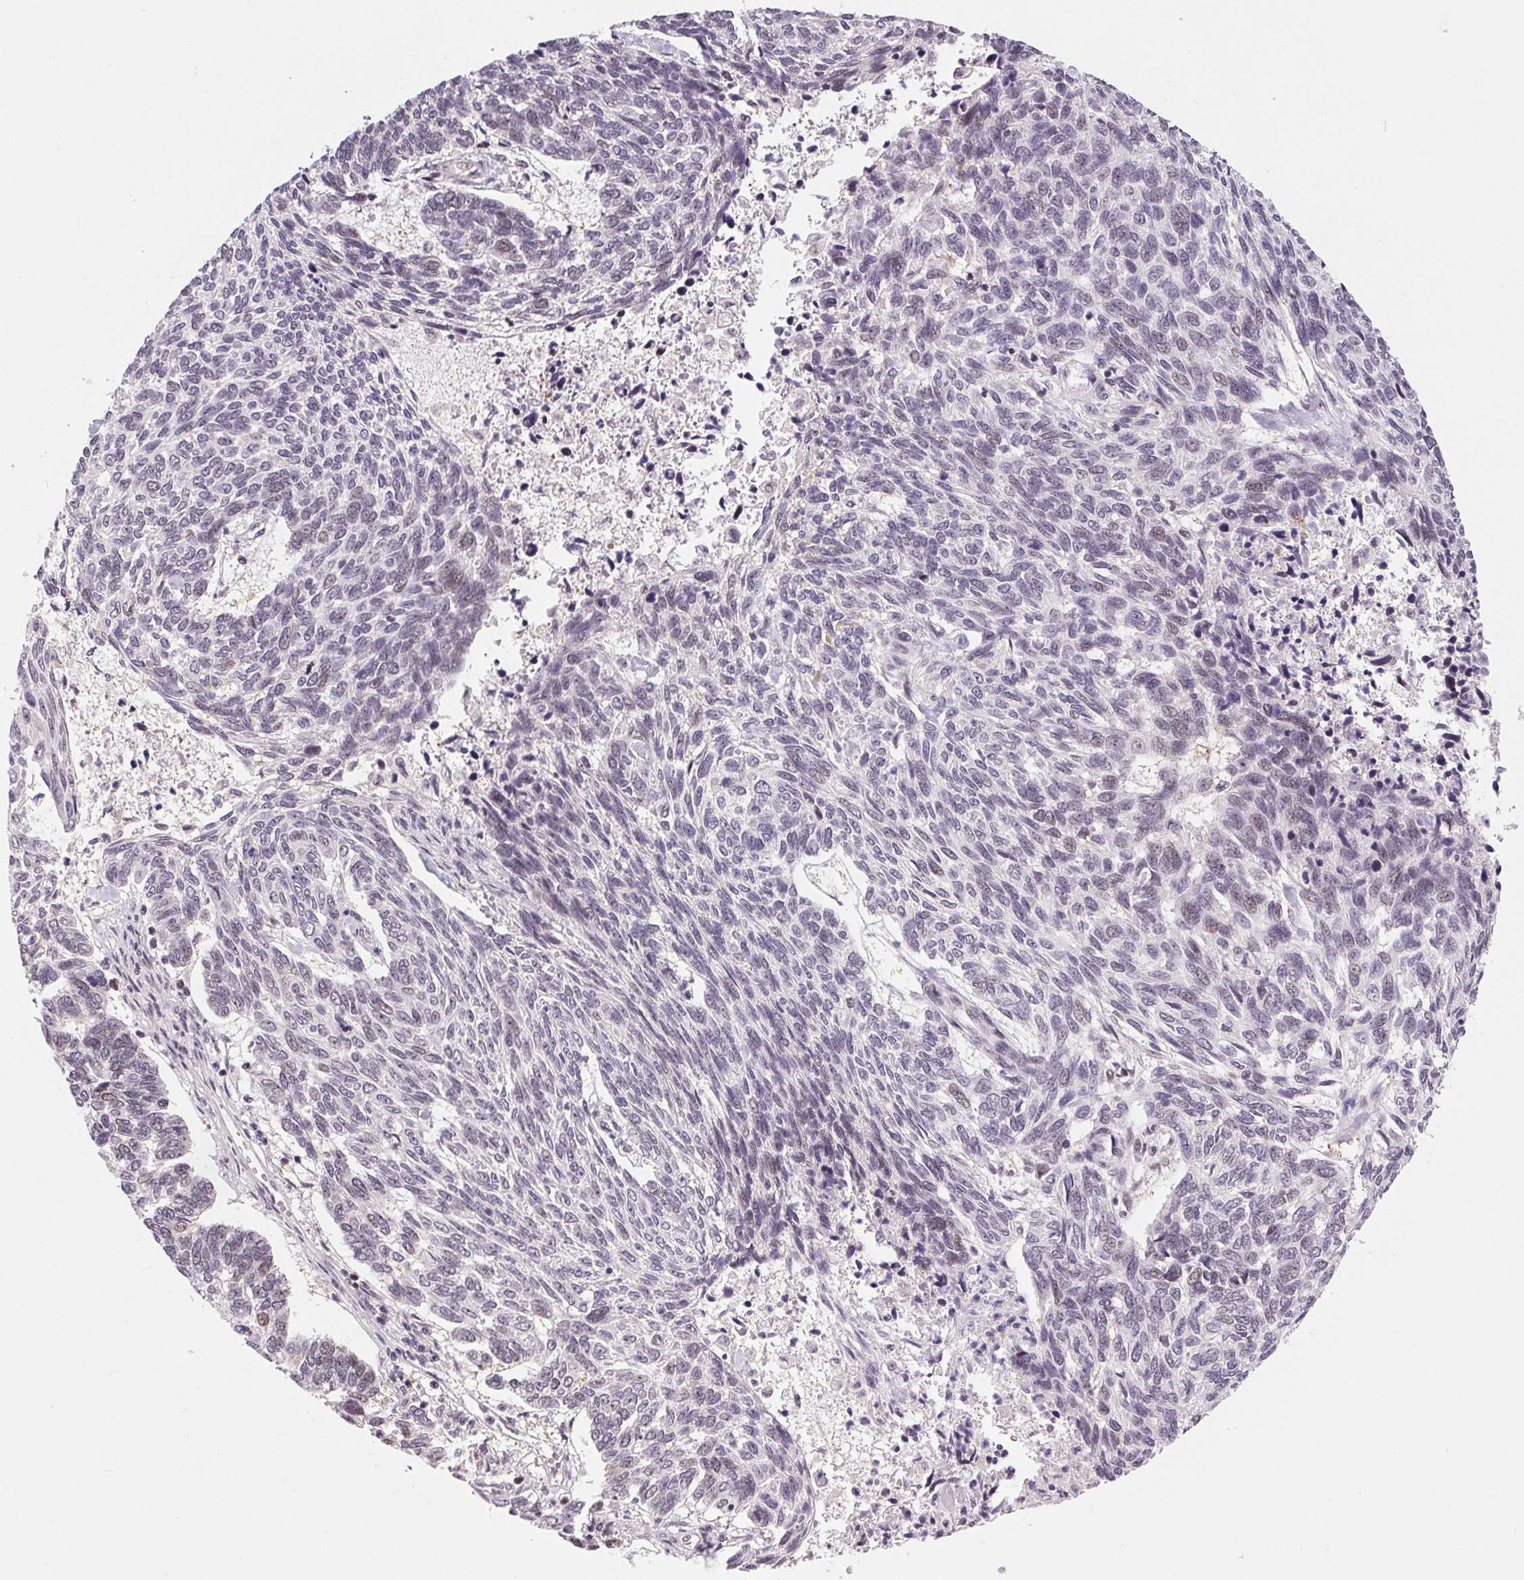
{"staining": {"intensity": "negative", "quantity": "none", "location": "none"}, "tissue": "skin cancer", "cell_type": "Tumor cells", "image_type": "cancer", "snomed": [{"axis": "morphology", "description": "Basal cell carcinoma"}, {"axis": "topography", "description": "Skin"}], "caption": "High power microscopy image of an immunohistochemistry (IHC) histopathology image of skin cancer (basal cell carcinoma), revealing no significant positivity in tumor cells. (DAB (3,3'-diaminobenzidine) immunohistochemistry, high magnification).", "gene": "CD2BP2", "patient": {"sex": "female", "age": 65}}